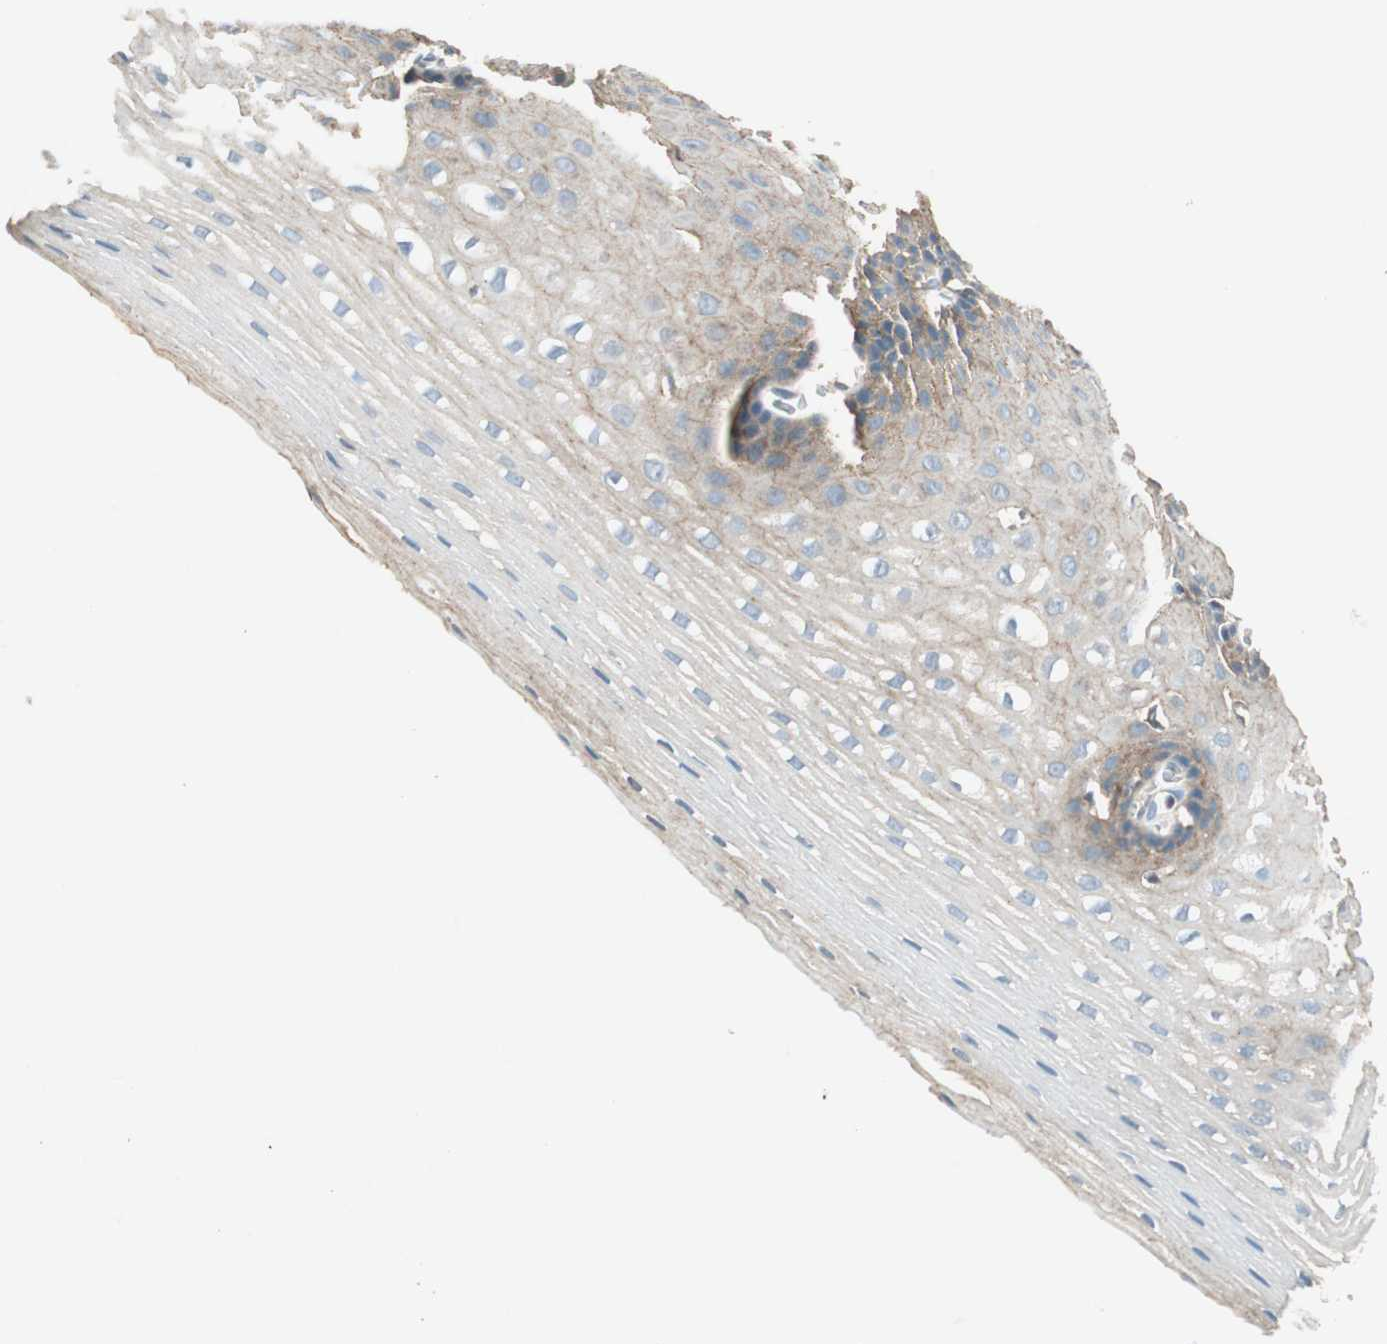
{"staining": {"intensity": "weak", "quantity": "<25%", "location": "cytoplasmic/membranous"}, "tissue": "esophagus", "cell_type": "Squamous epithelial cells", "image_type": "normal", "snomed": [{"axis": "morphology", "description": "Normal tissue, NOS"}, {"axis": "topography", "description": "Esophagus"}], "caption": "IHC histopathology image of unremarkable esophagus stained for a protein (brown), which exhibits no expression in squamous epithelial cells. (DAB immunohistochemistry (IHC) visualized using brightfield microscopy, high magnification).", "gene": "NKAIN1", "patient": {"sex": "male", "age": 48}}